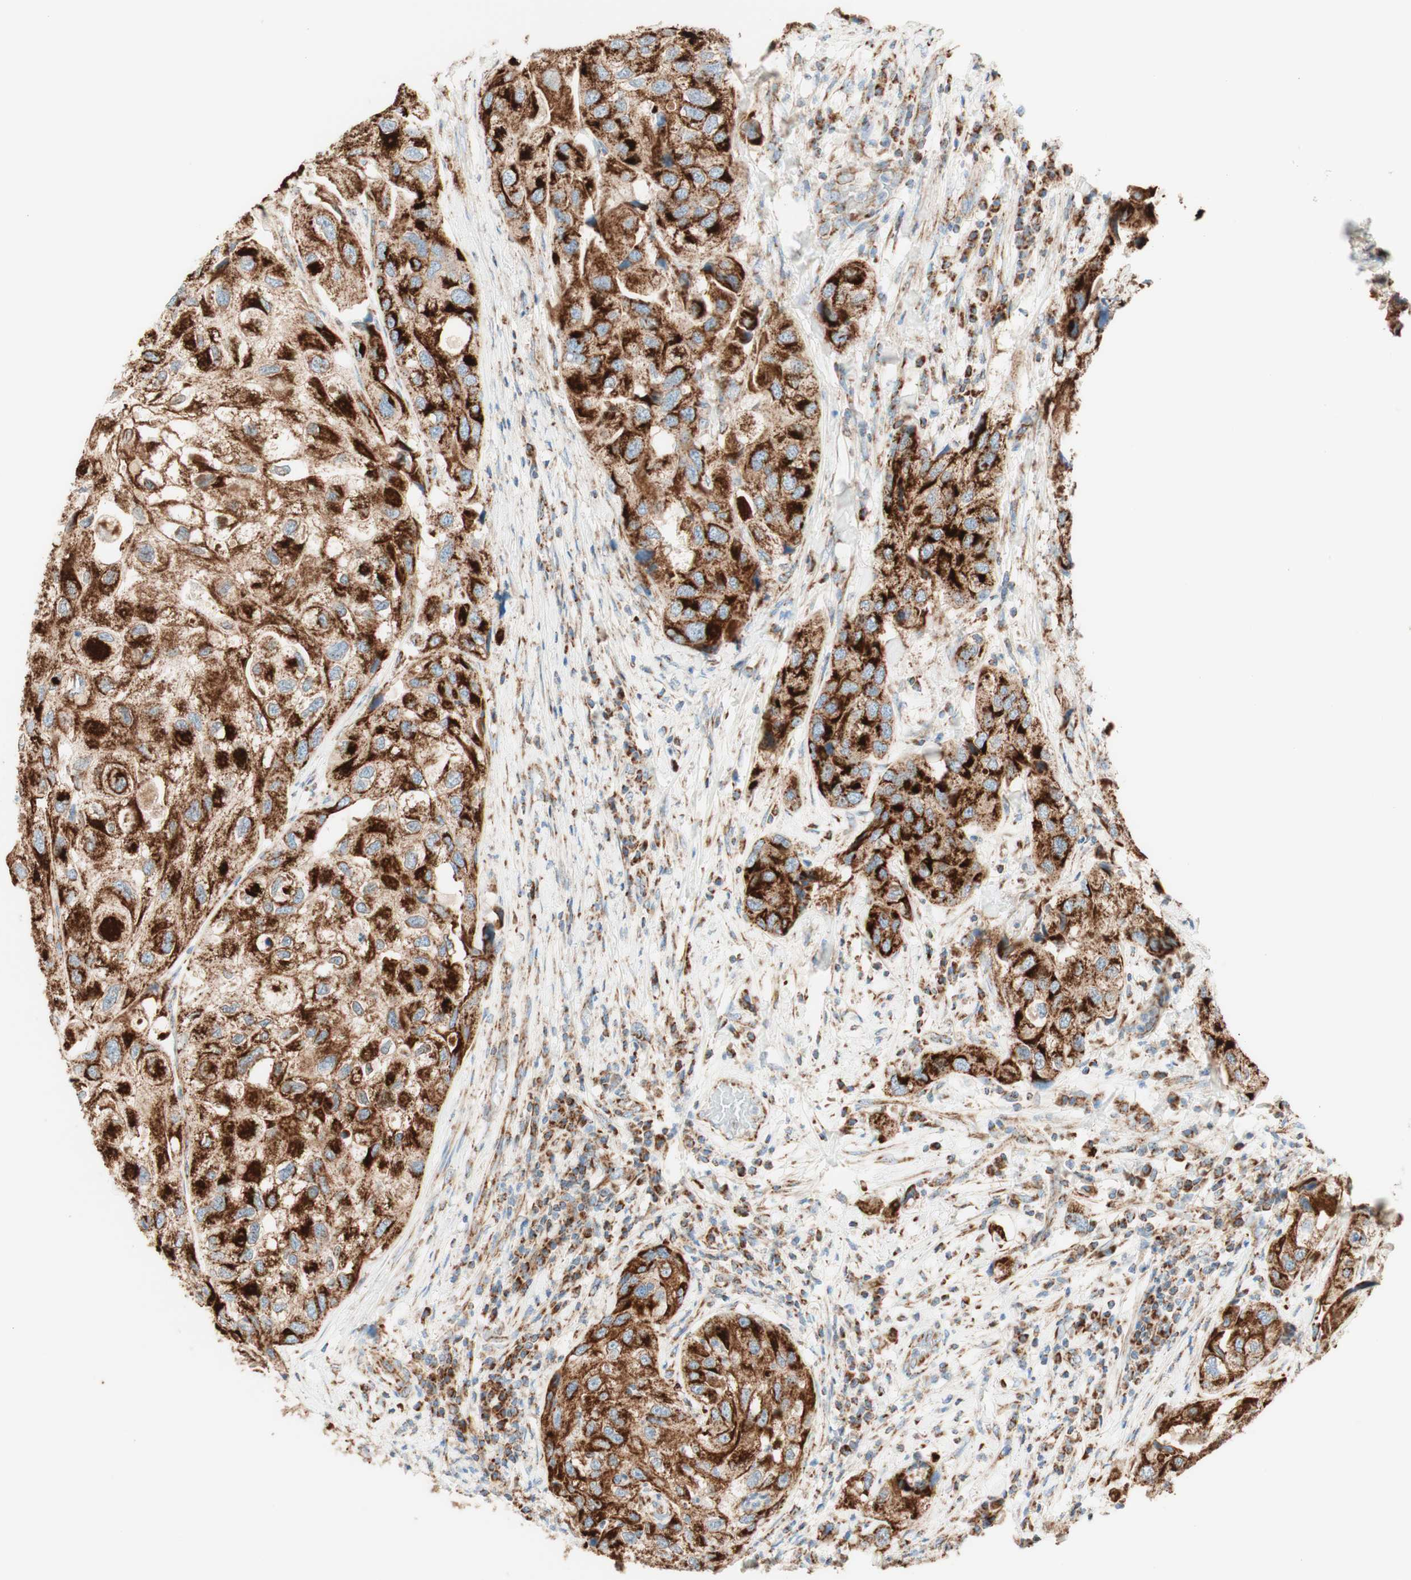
{"staining": {"intensity": "strong", "quantity": ">75%", "location": "cytoplasmic/membranous"}, "tissue": "urothelial cancer", "cell_type": "Tumor cells", "image_type": "cancer", "snomed": [{"axis": "morphology", "description": "Urothelial carcinoma, High grade"}, {"axis": "topography", "description": "Urinary bladder"}], "caption": "IHC image of neoplastic tissue: human urothelial cancer stained using IHC exhibits high levels of strong protein expression localized specifically in the cytoplasmic/membranous of tumor cells, appearing as a cytoplasmic/membranous brown color.", "gene": "TOMM20", "patient": {"sex": "female", "age": 64}}